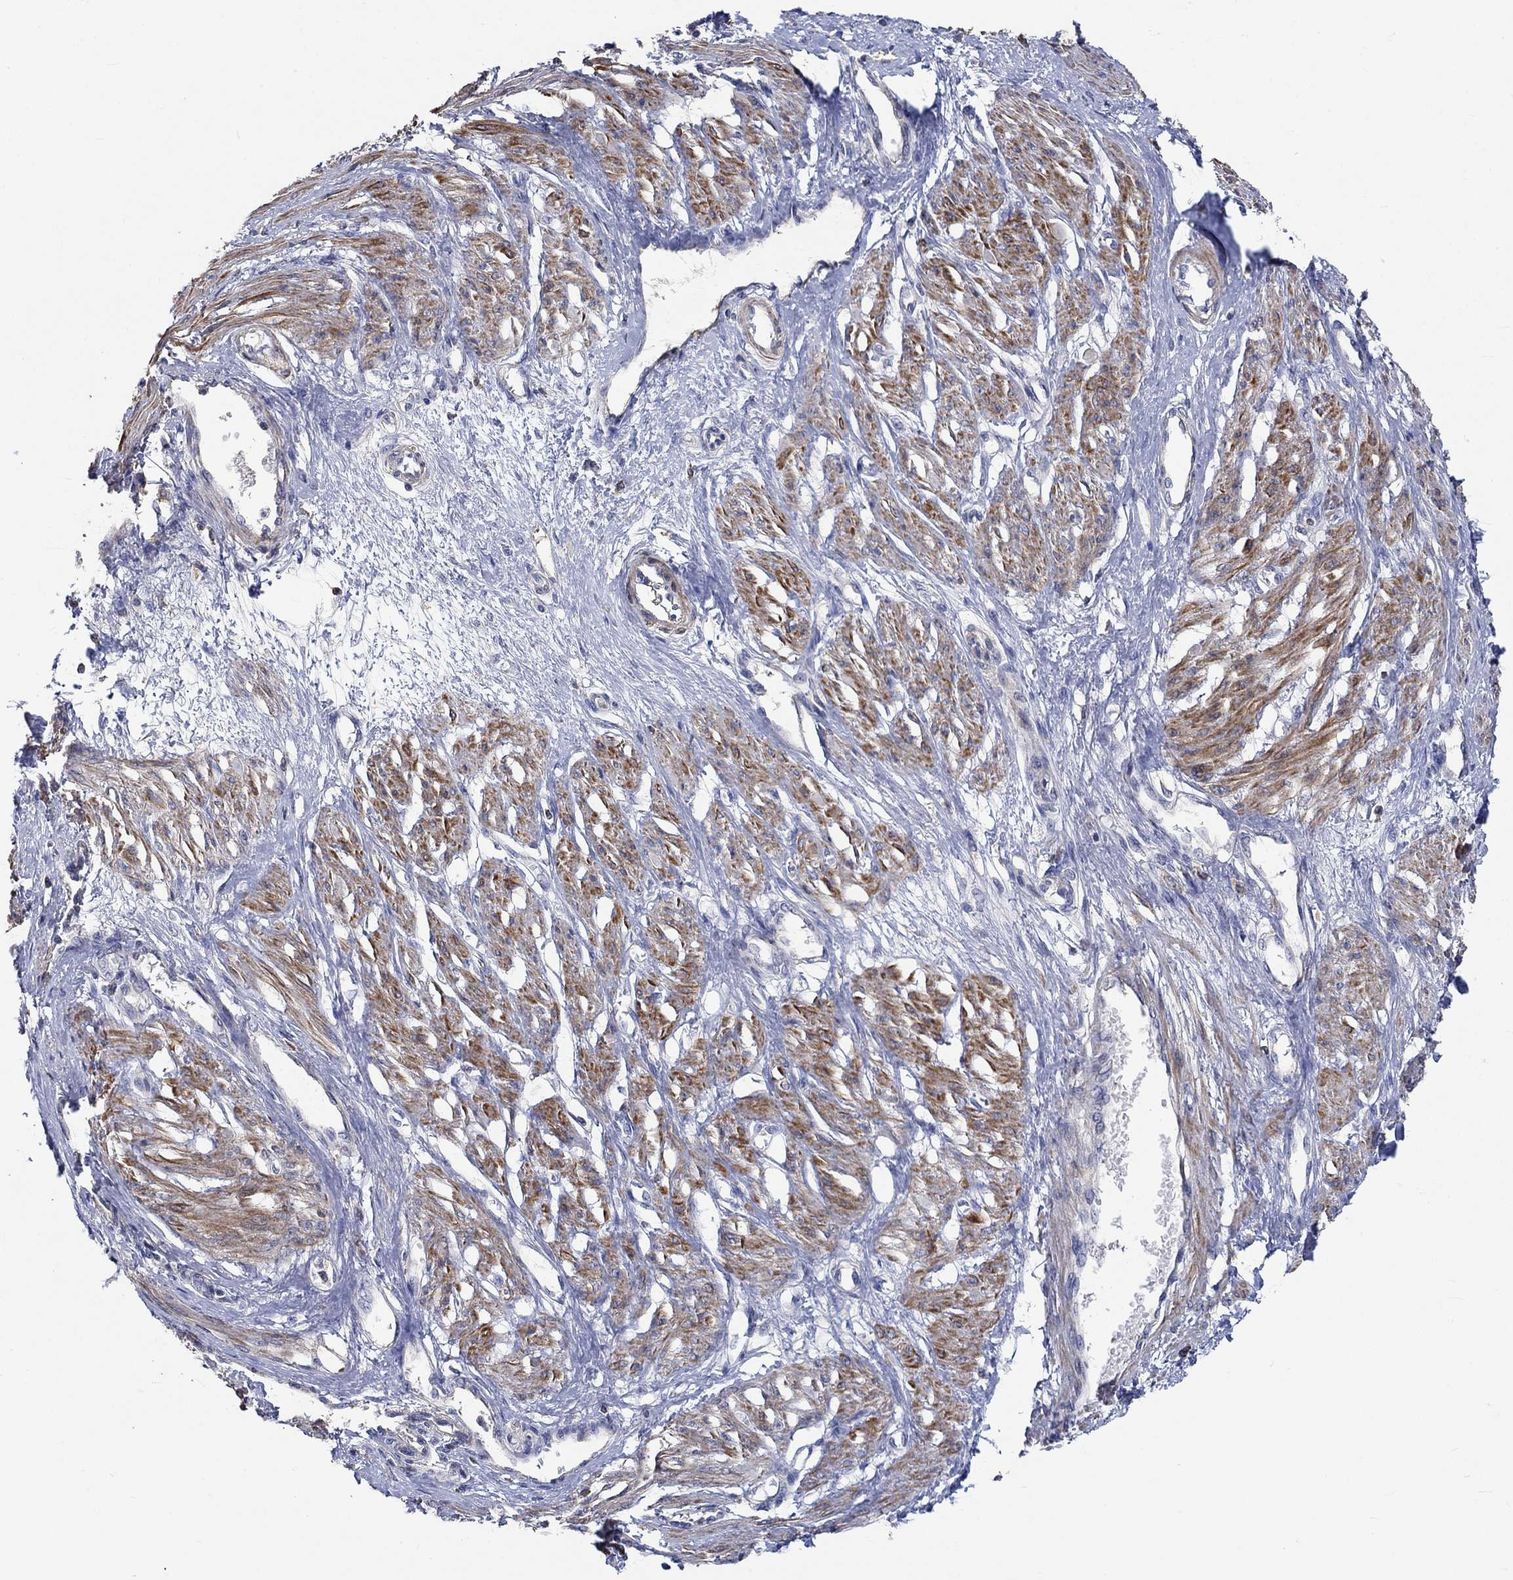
{"staining": {"intensity": "strong", "quantity": ">75%", "location": "cytoplasmic/membranous"}, "tissue": "smooth muscle", "cell_type": "Smooth muscle cells", "image_type": "normal", "snomed": [{"axis": "morphology", "description": "Normal tissue, NOS"}, {"axis": "topography", "description": "Smooth muscle"}, {"axis": "topography", "description": "Uterus"}], "caption": "This histopathology image displays immunohistochemistry staining of unremarkable human smooth muscle, with high strong cytoplasmic/membranous expression in approximately >75% of smooth muscle cells.", "gene": "TNFAIP8L3", "patient": {"sex": "female", "age": 39}}